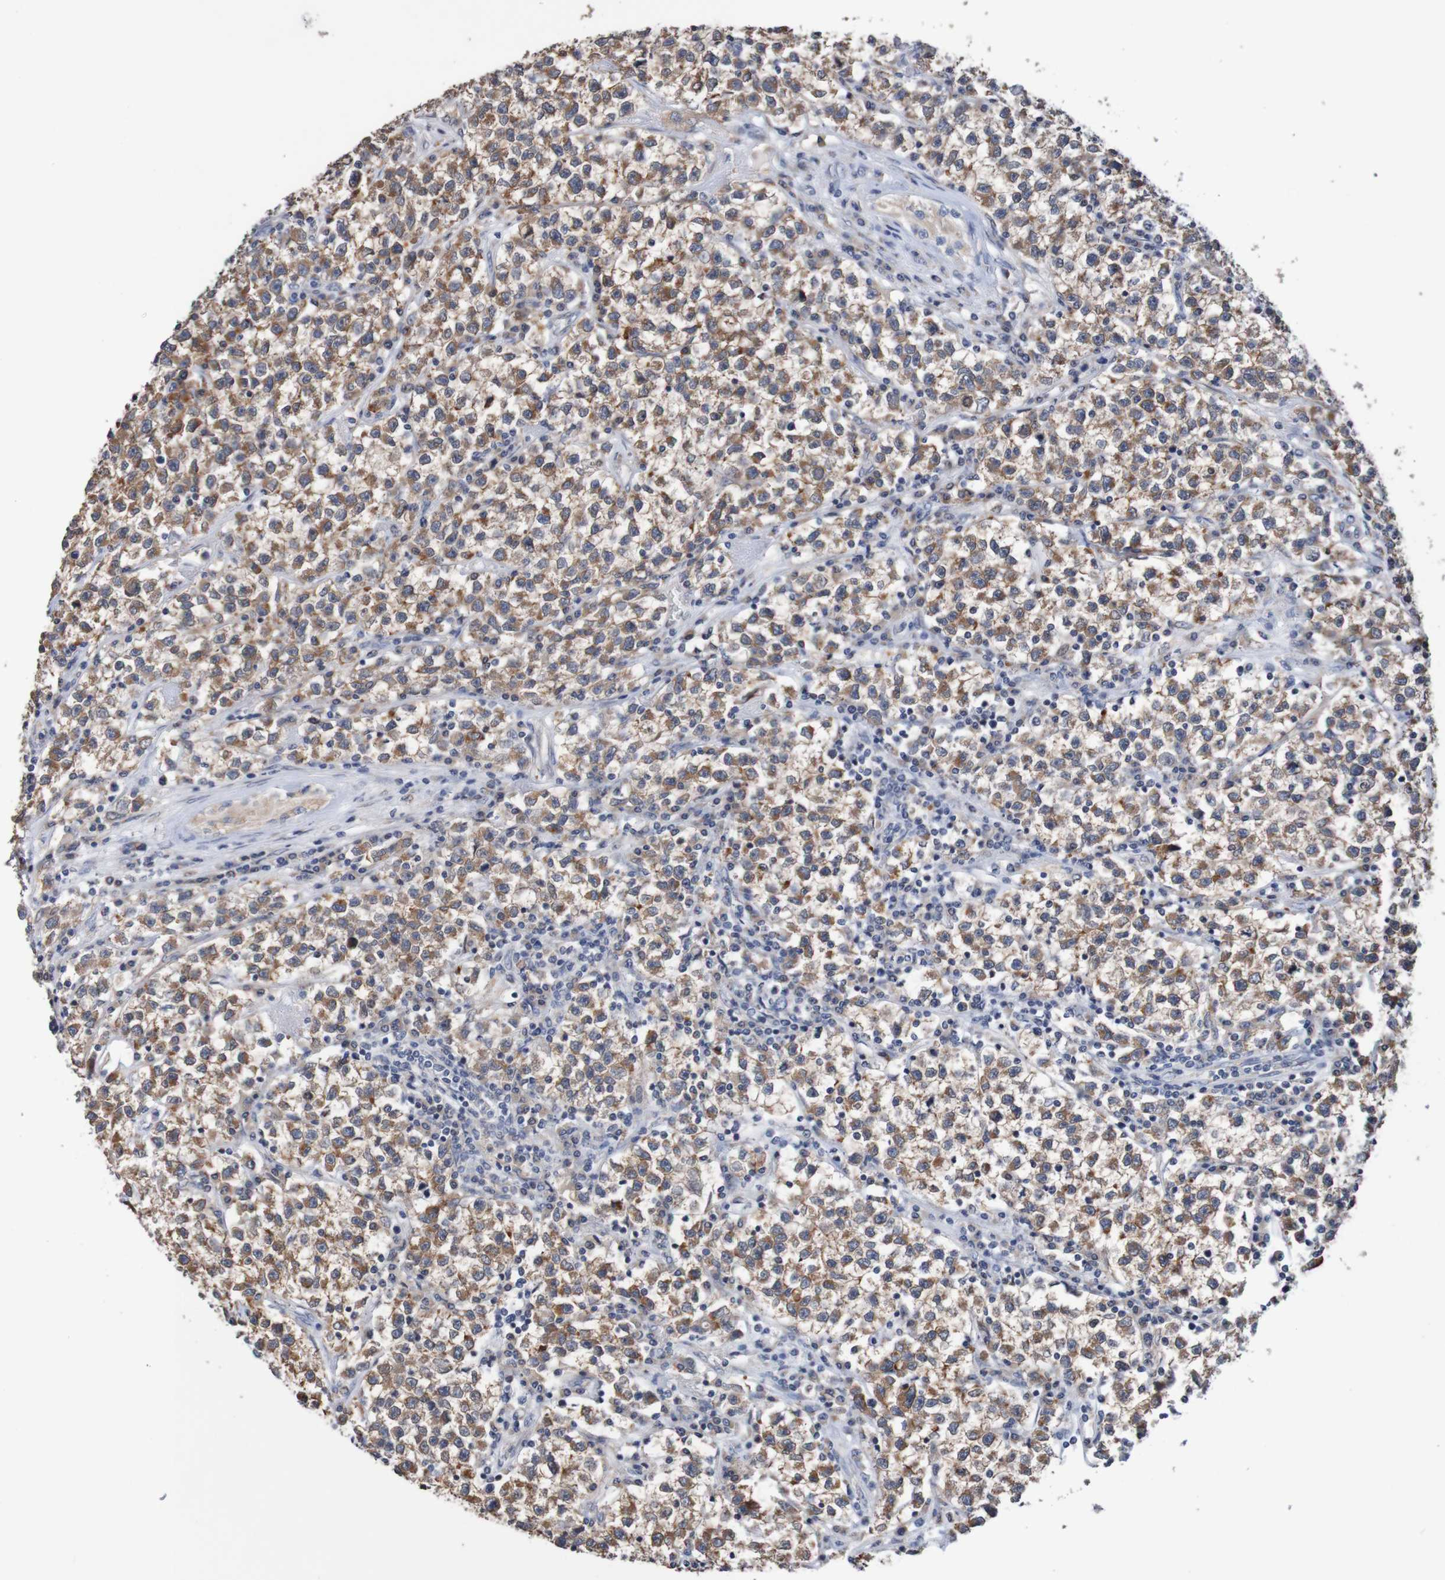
{"staining": {"intensity": "moderate", "quantity": ">75%", "location": "cytoplasmic/membranous"}, "tissue": "testis cancer", "cell_type": "Tumor cells", "image_type": "cancer", "snomed": [{"axis": "morphology", "description": "Seminoma, NOS"}, {"axis": "topography", "description": "Testis"}], "caption": "A medium amount of moderate cytoplasmic/membranous expression is present in about >75% of tumor cells in testis cancer tissue.", "gene": "FIBP", "patient": {"sex": "male", "age": 22}}